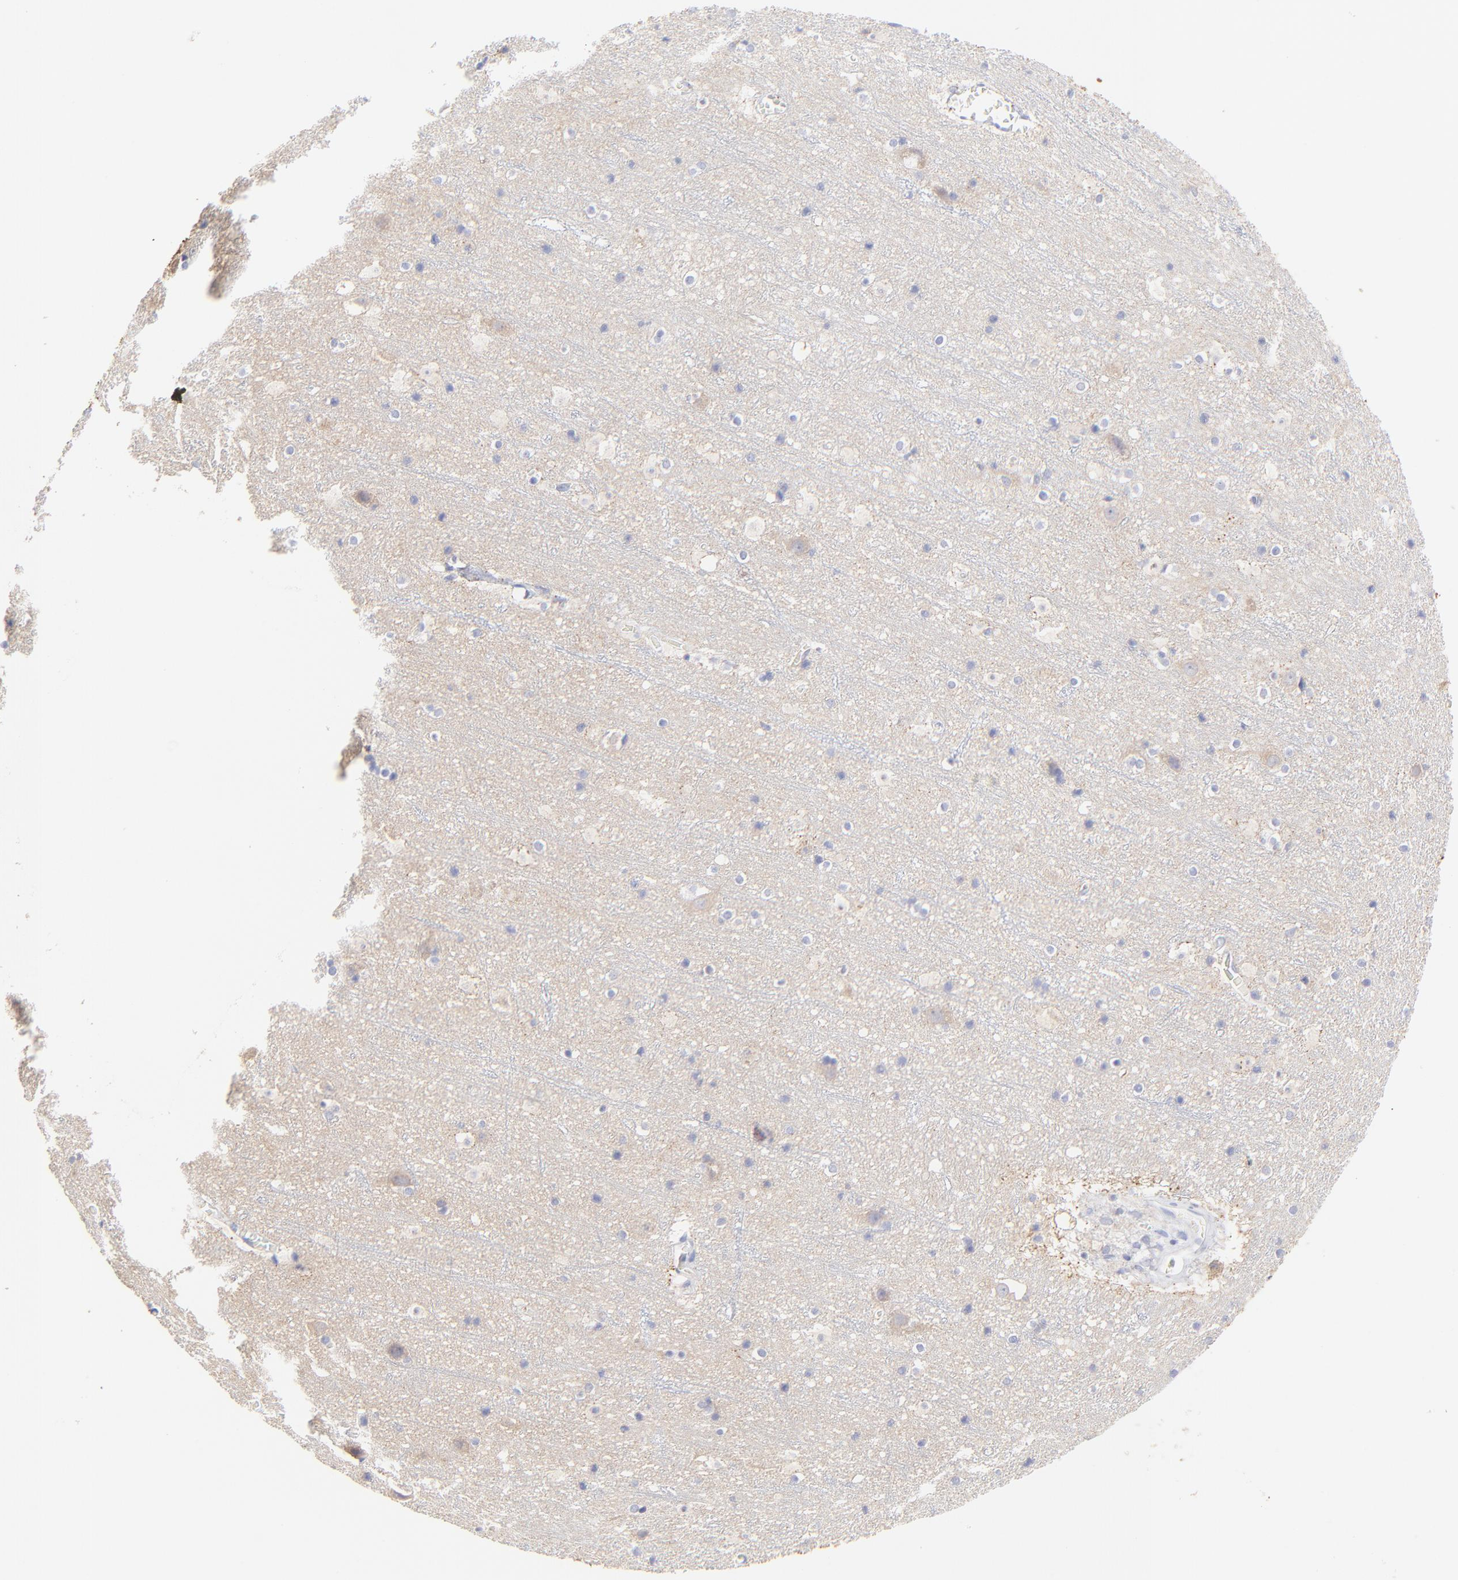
{"staining": {"intensity": "negative", "quantity": "none", "location": "none"}, "tissue": "cerebral cortex", "cell_type": "Endothelial cells", "image_type": "normal", "snomed": [{"axis": "morphology", "description": "Normal tissue, NOS"}, {"axis": "topography", "description": "Cerebral cortex"}], "caption": "A photomicrograph of human cerebral cortex is negative for staining in endothelial cells.", "gene": "LHFPL1", "patient": {"sex": "male", "age": 45}}